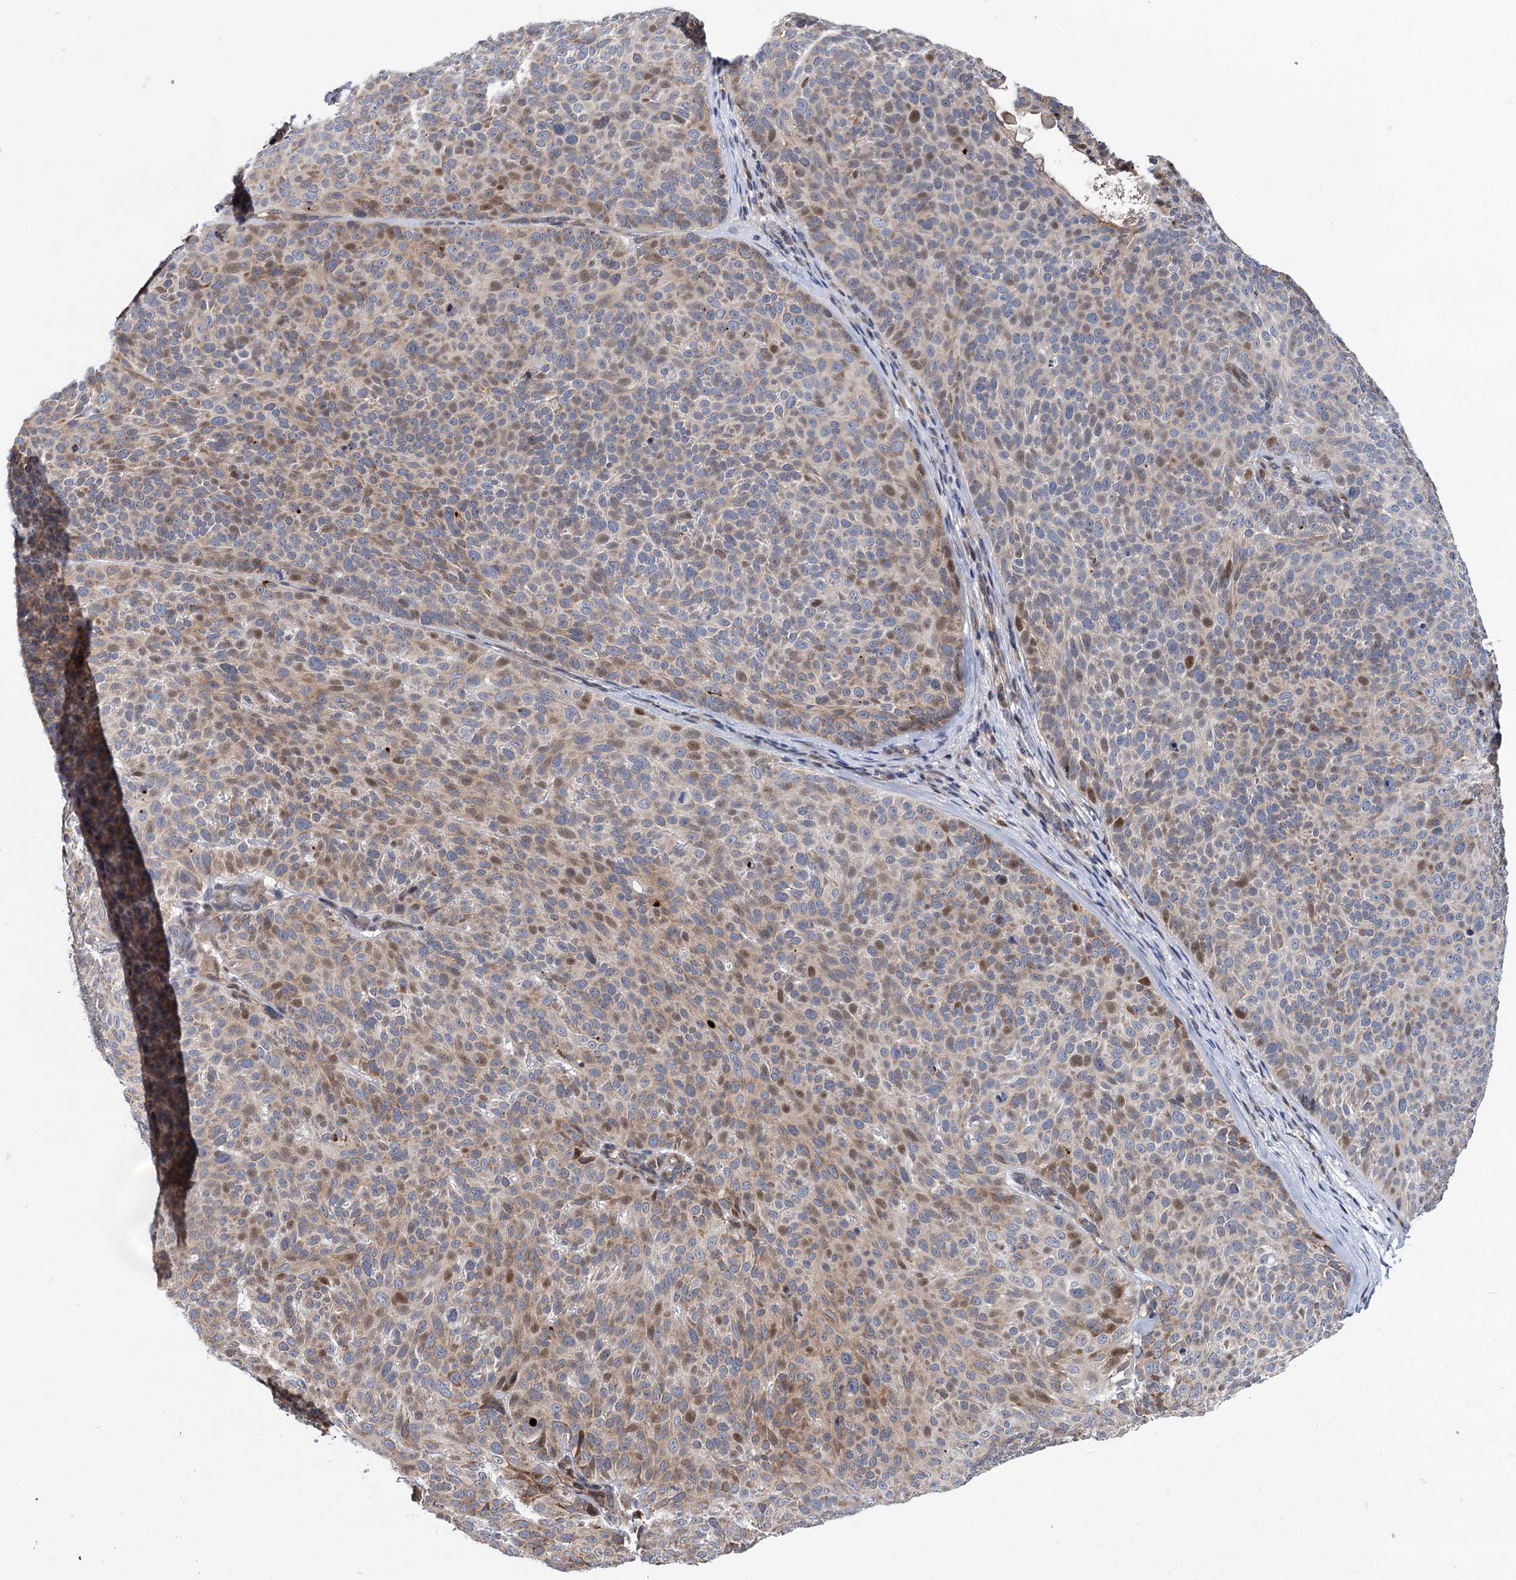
{"staining": {"intensity": "moderate", "quantity": "<25%", "location": "nuclear"}, "tissue": "skin cancer", "cell_type": "Tumor cells", "image_type": "cancer", "snomed": [{"axis": "morphology", "description": "Basal cell carcinoma"}, {"axis": "topography", "description": "Skin"}], "caption": "The micrograph reveals staining of skin cancer, revealing moderate nuclear protein staining (brown color) within tumor cells.", "gene": "UBR1", "patient": {"sex": "male", "age": 85}}